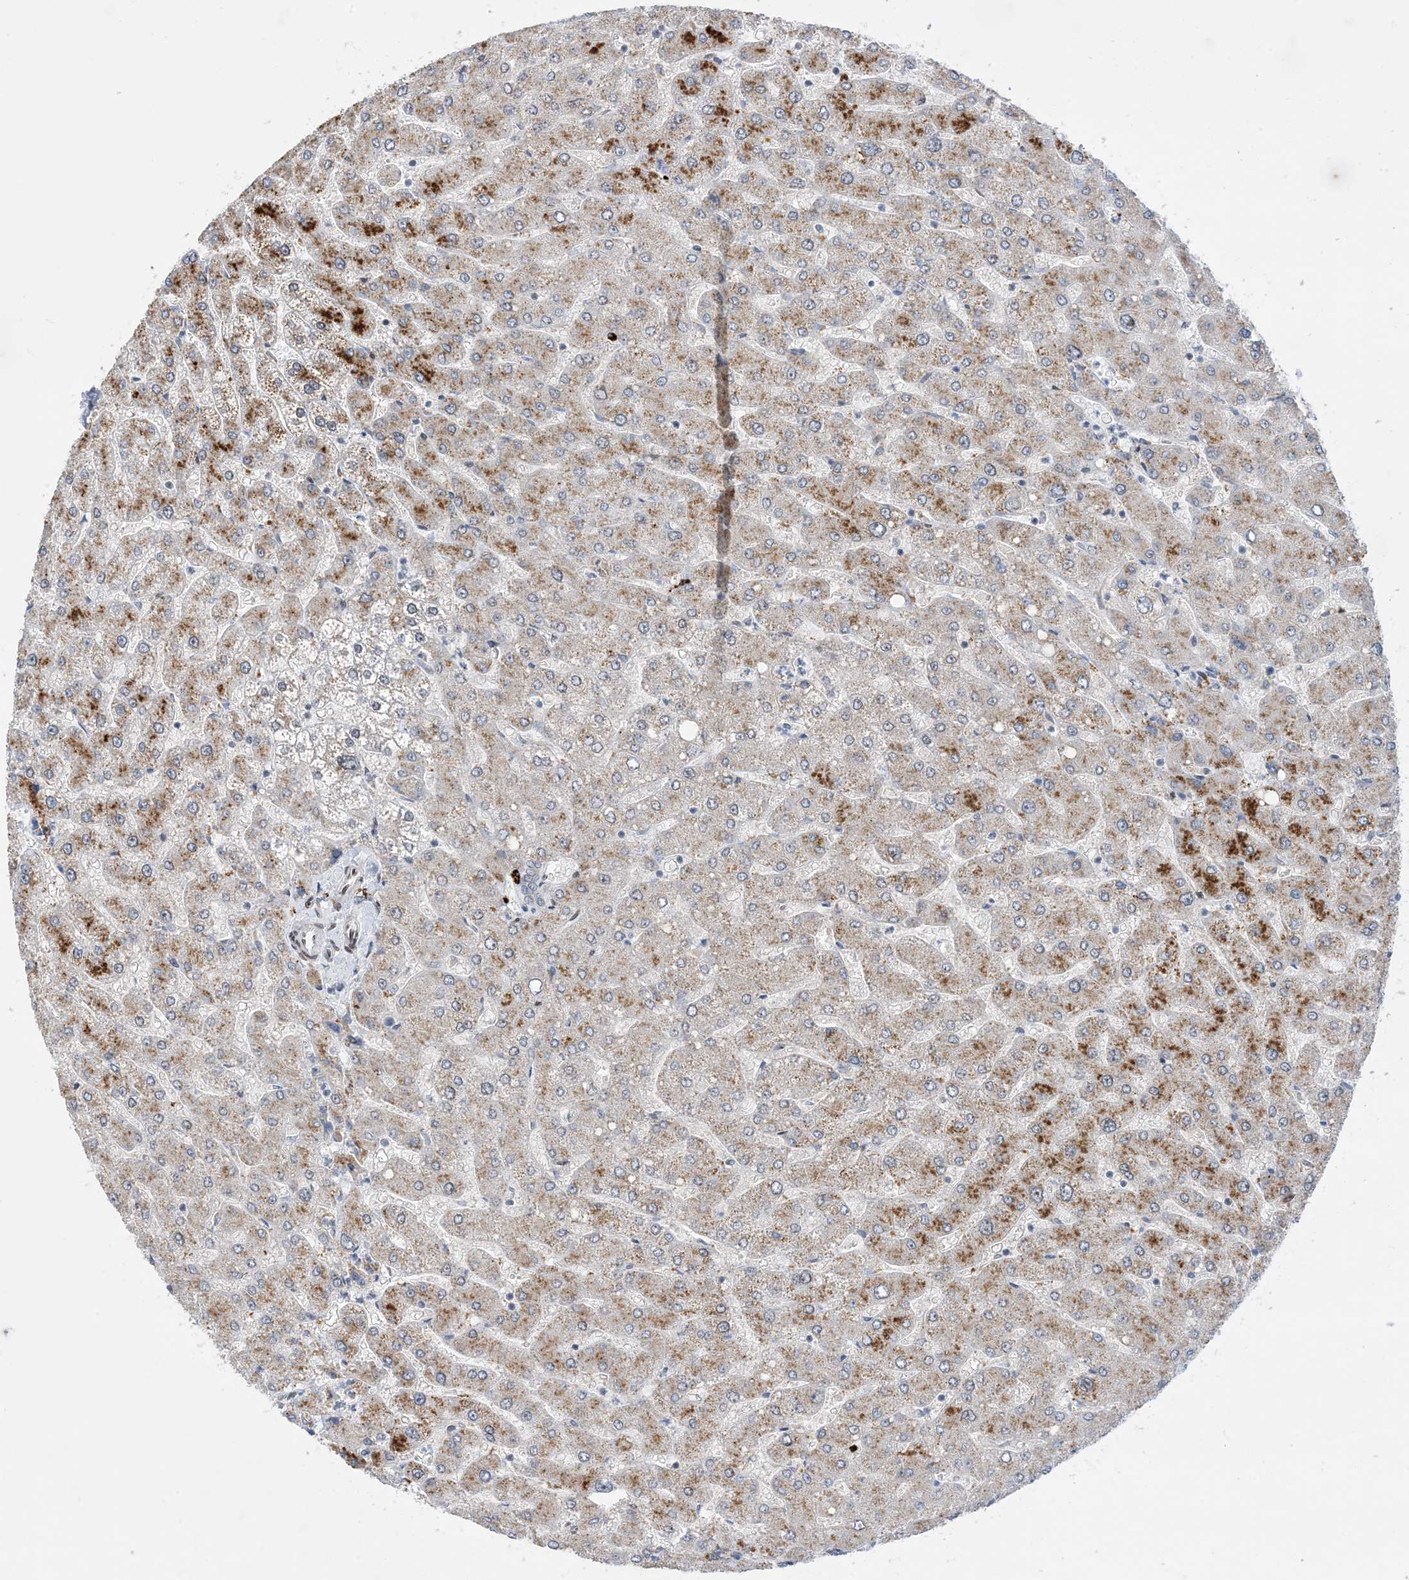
{"staining": {"intensity": "moderate", "quantity": "25%-75%", "location": "nuclear"}, "tissue": "liver", "cell_type": "Cholangiocytes", "image_type": "normal", "snomed": [{"axis": "morphology", "description": "Normal tissue, NOS"}, {"axis": "topography", "description": "Liver"}], "caption": "Immunohistochemical staining of normal liver exhibits moderate nuclear protein expression in about 25%-75% of cholangiocytes.", "gene": "TSPYL1", "patient": {"sex": "male", "age": 55}}